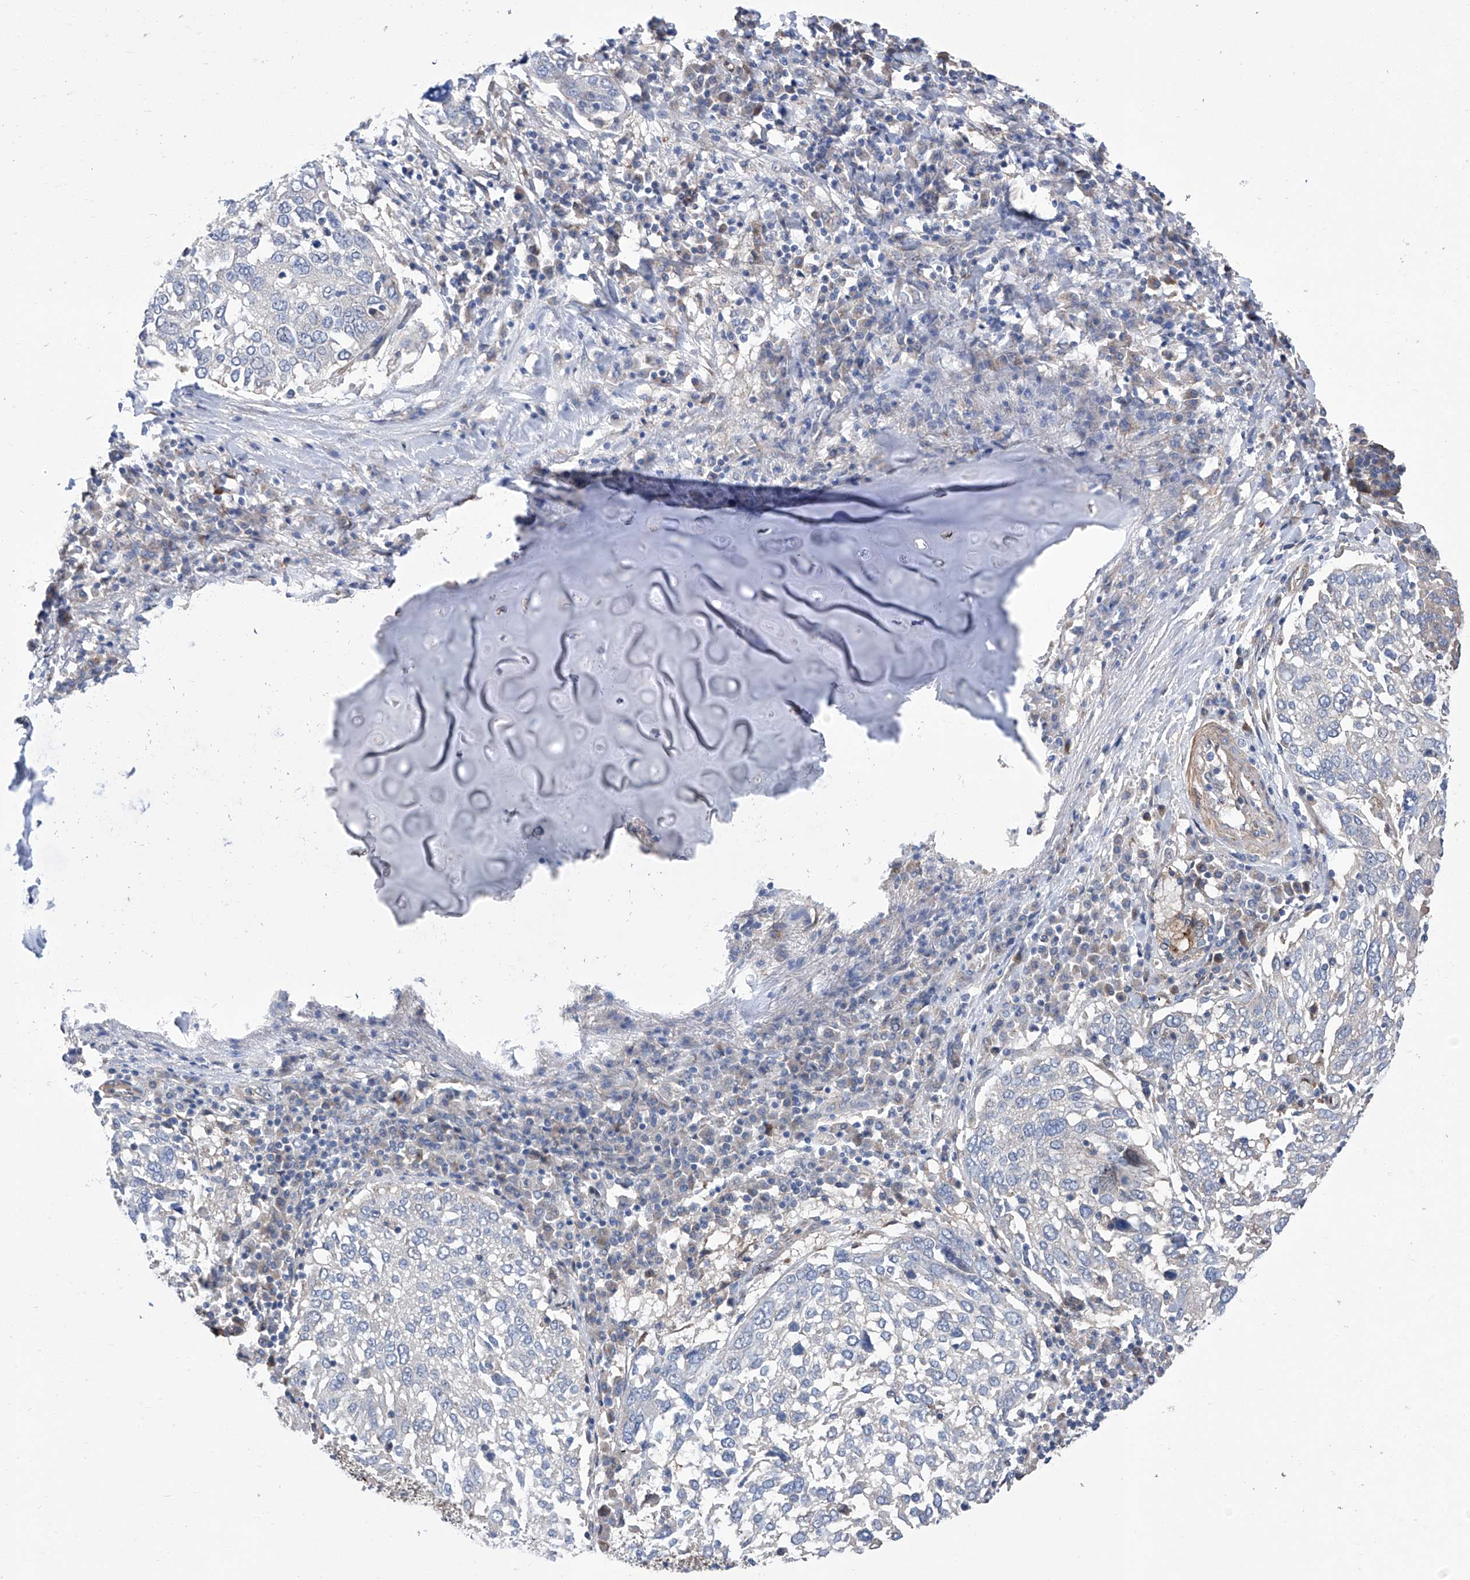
{"staining": {"intensity": "negative", "quantity": "none", "location": "none"}, "tissue": "lung cancer", "cell_type": "Tumor cells", "image_type": "cancer", "snomed": [{"axis": "morphology", "description": "Squamous cell carcinoma, NOS"}, {"axis": "topography", "description": "Lung"}], "caption": "Protein analysis of lung cancer shows no significant positivity in tumor cells. (IHC, brightfield microscopy, high magnification).", "gene": "SMS", "patient": {"sex": "male", "age": 65}}